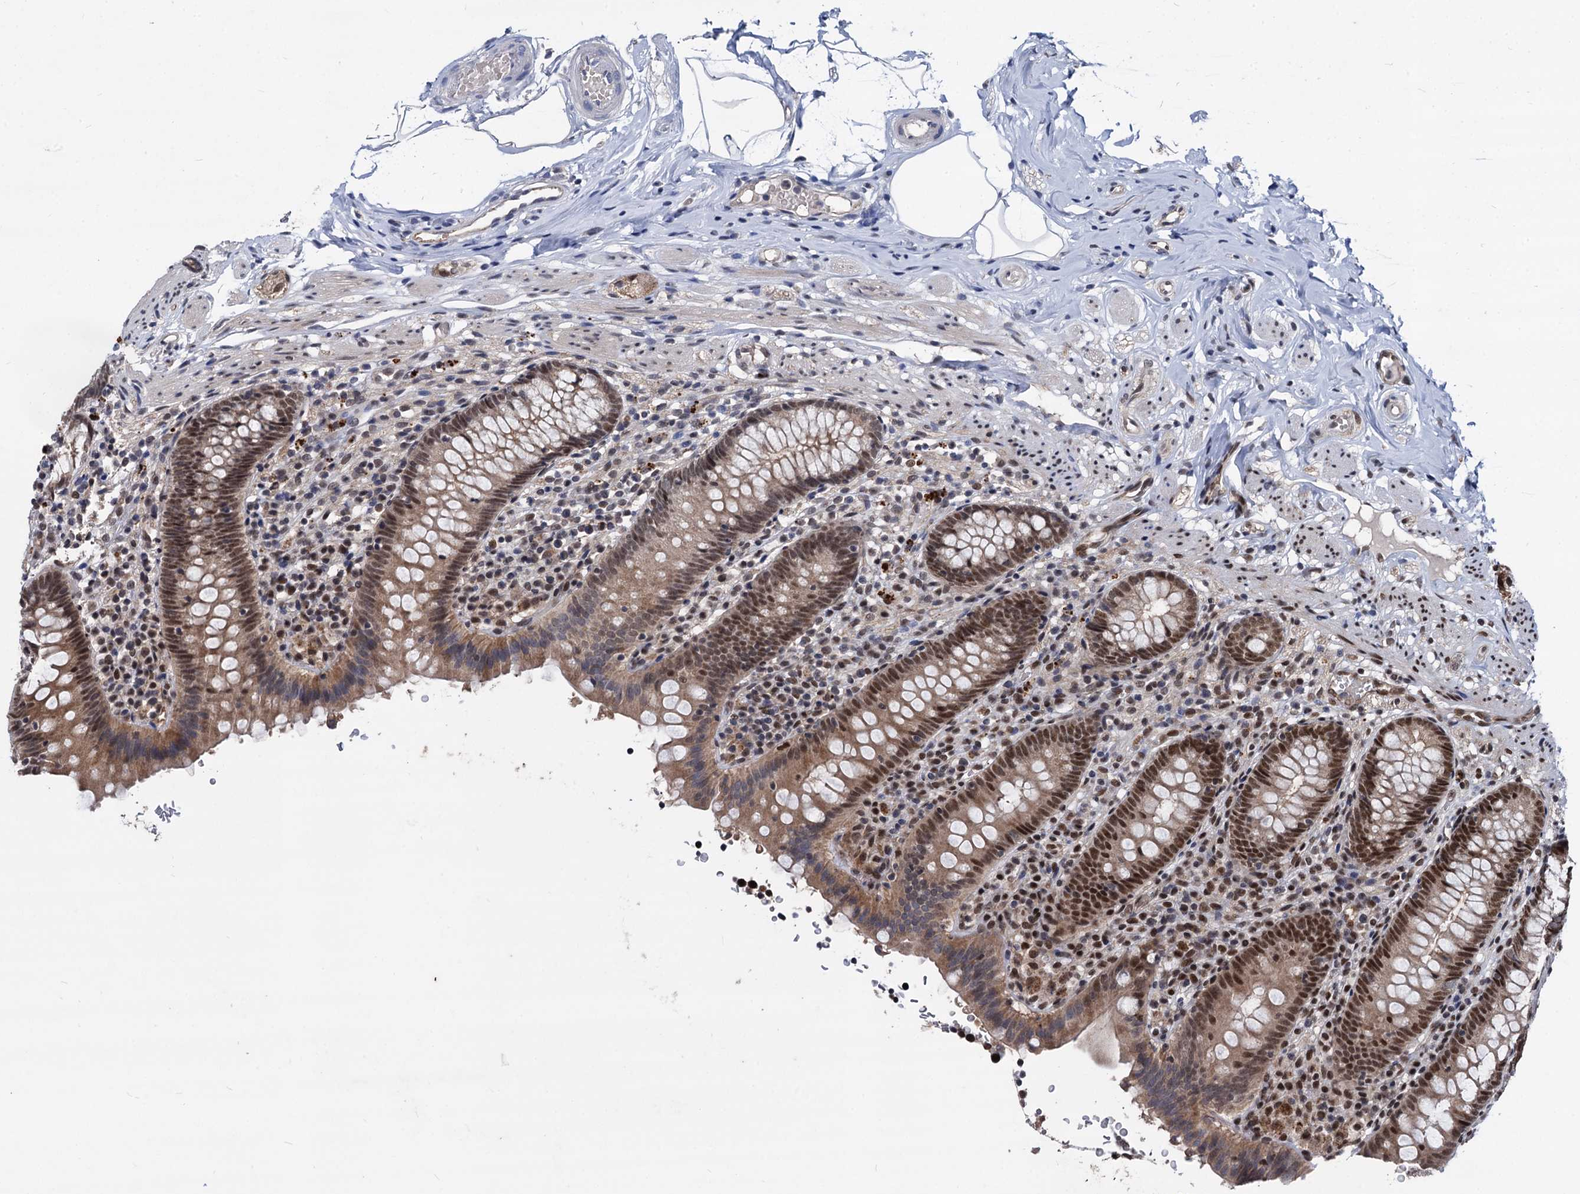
{"staining": {"intensity": "strong", "quantity": ">75%", "location": "nuclear"}, "tissue": "appendix", "cell_type": "Glandular cells", "image_type": "normal", "snomed": [{"axis": "morphology", "description": "Normal tissue, NOS"}, {"axis": "topography", "description": "Appendix"}], "caption": "Protein staining displays strong nuclear positivity in about >75% of glandular cells in normal appendix.", "gene": "GALNT11", "patient": {"sex": "male", "age": 55}}